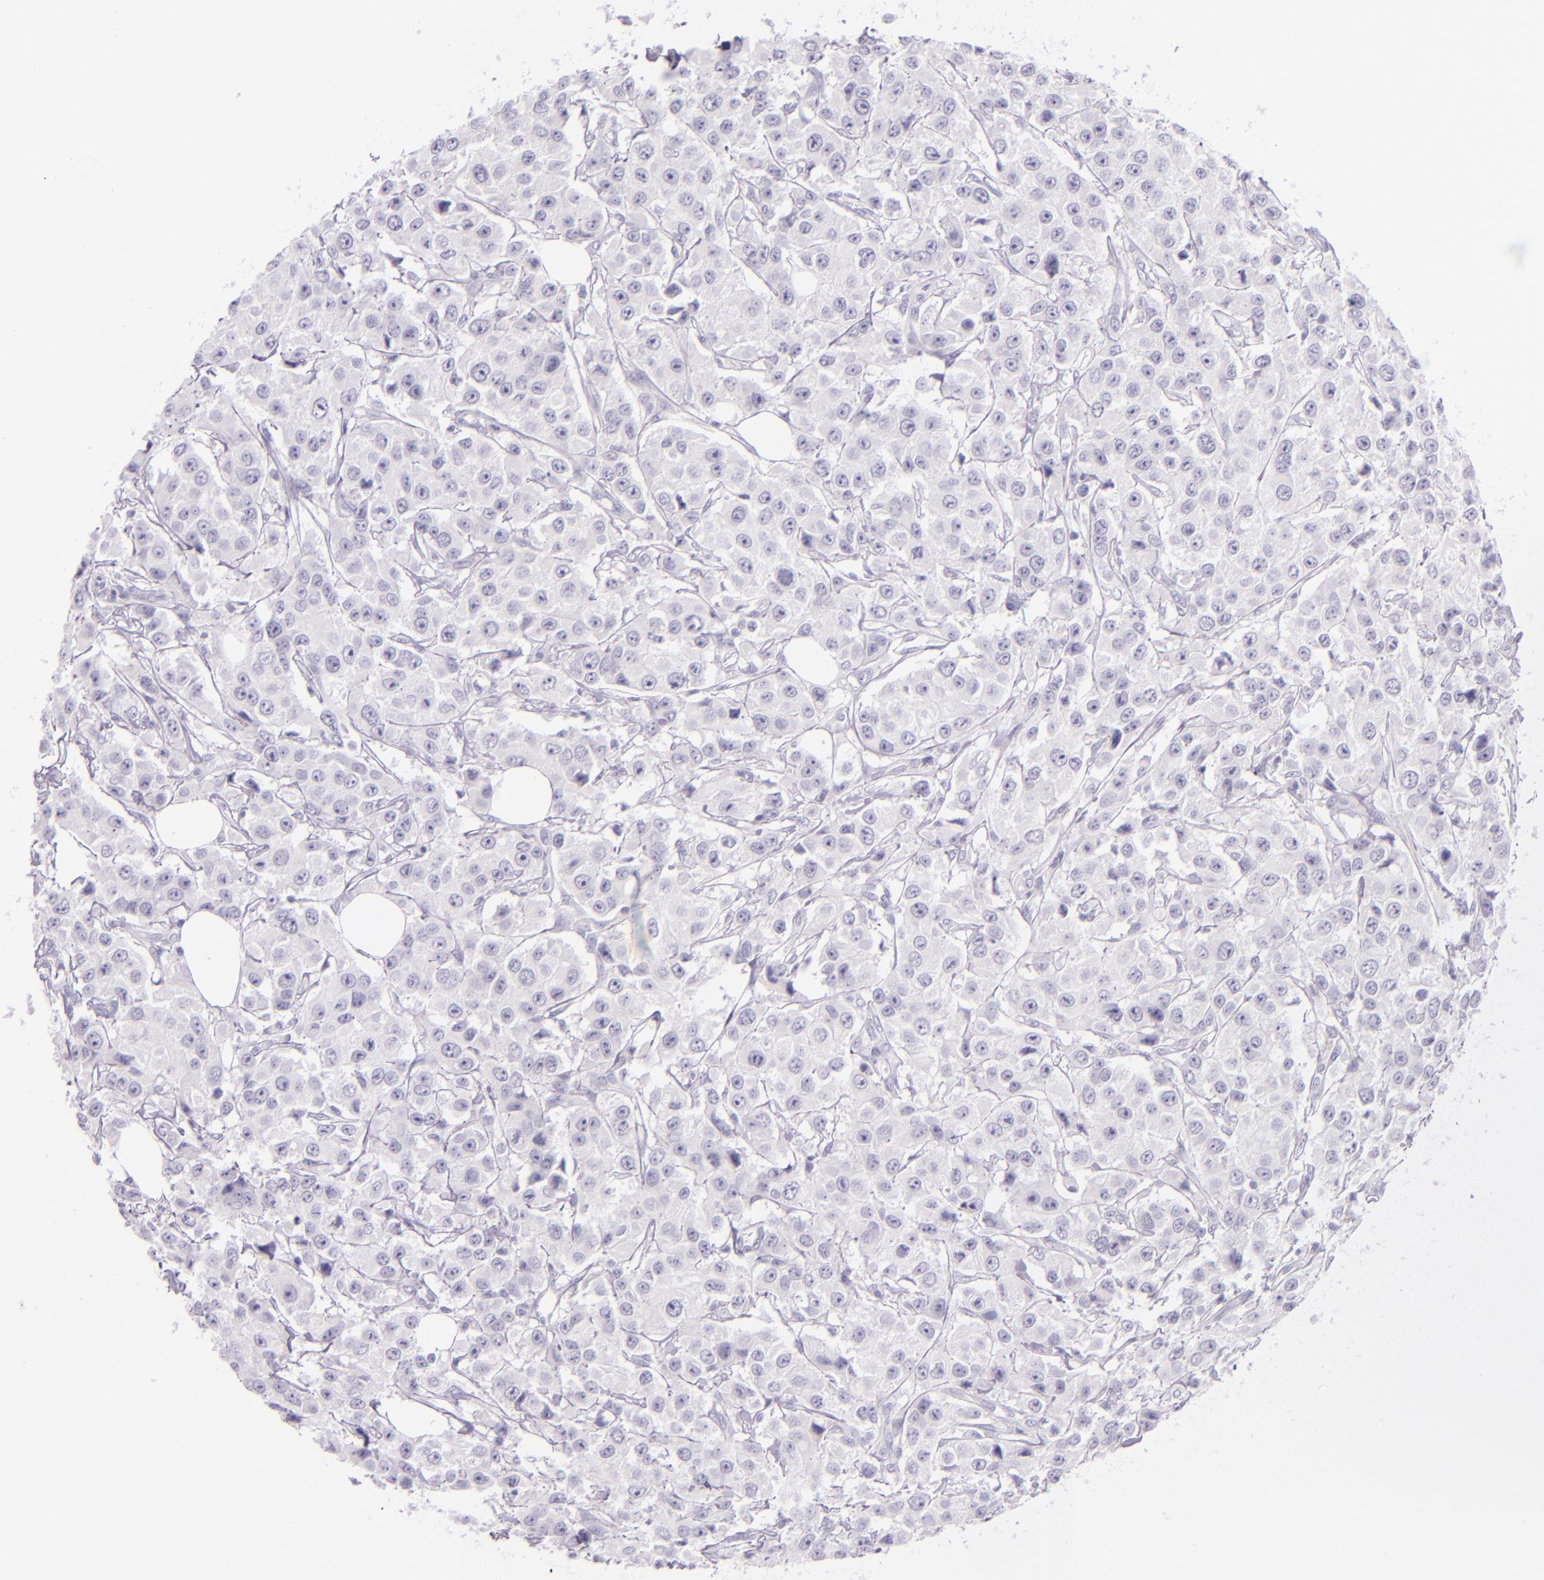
{"staining": {"intensity": "negative", "quantity": "none", "location": "none"}, "tissue": "breast cancer", "cell_type": "Tumor cells", "image_type": "cancer", "snomed": [{"axis": "morphology", "description": "Duct carcinoma"}, {"axis": "topography", "description": "Breast"}], "caption": "Breast cancer (infiltrating ductal carcinoma) stained for a protein using immunohistochemistry (IHC) shows no staining tumor cells.", "gene": "CEACAM1", "patient": {"sex": "female", "age": 58}}